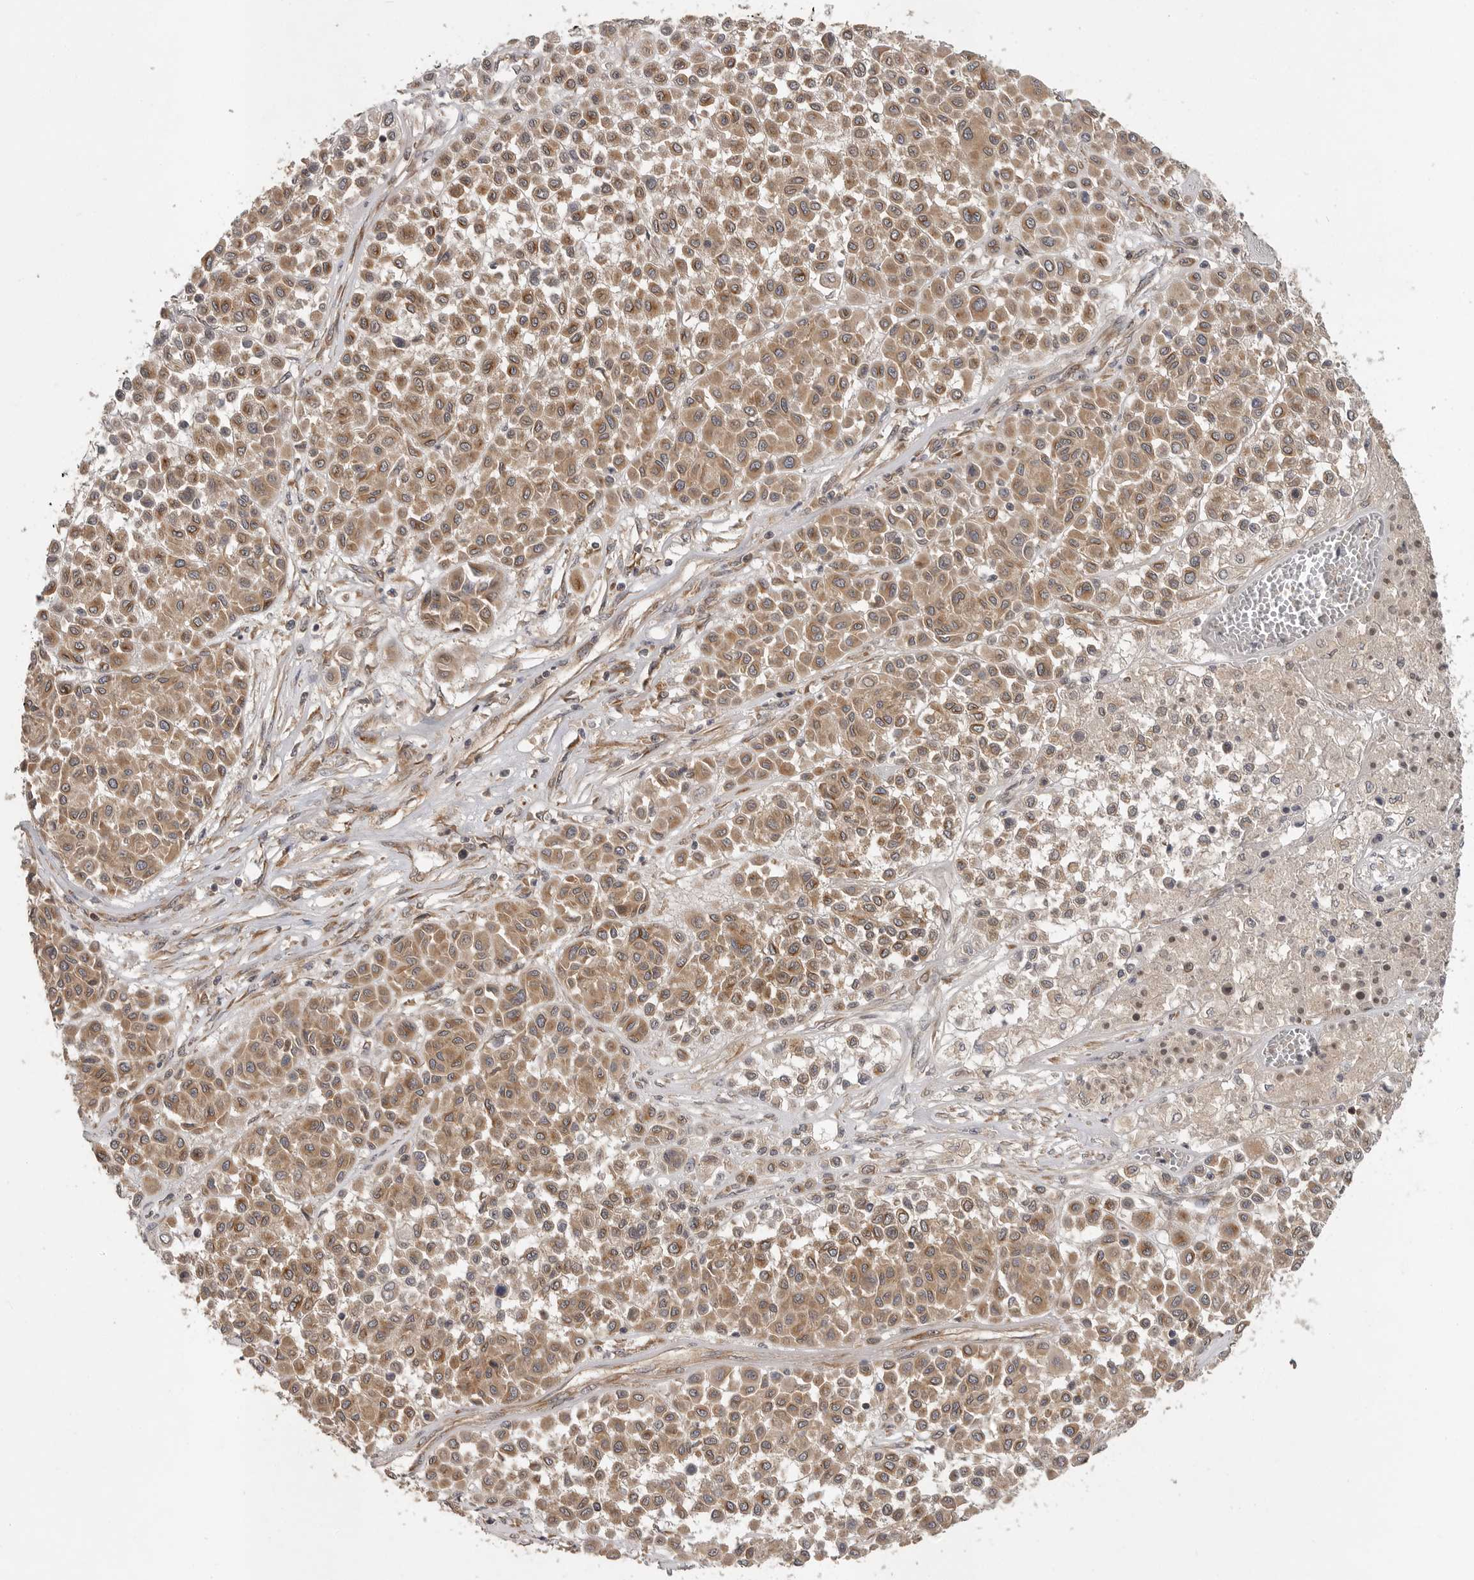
{"staining": {"intensity": "moderate", "quantity": ">75%", "location": "cytoplasmic/membranous"}, "tissue": "melanoma", "cell_type": "Tumor cells", "image_type": "cancer", "snomed": [{"axis": "morphology", "description": "Malignant melanoma, Metastatic site"}, {"axis": "topography", "description": "Soft tissue"}], "caption": "An image showing moderate cytoplasmic/membranous positivity in approximately >75% of tumor cells in malignant melanoma (metastatic site), as visualized by brown immunohistochemical staining.", "gene": "OSBPL9", "patient": {"sex": "male", "age": 41}}